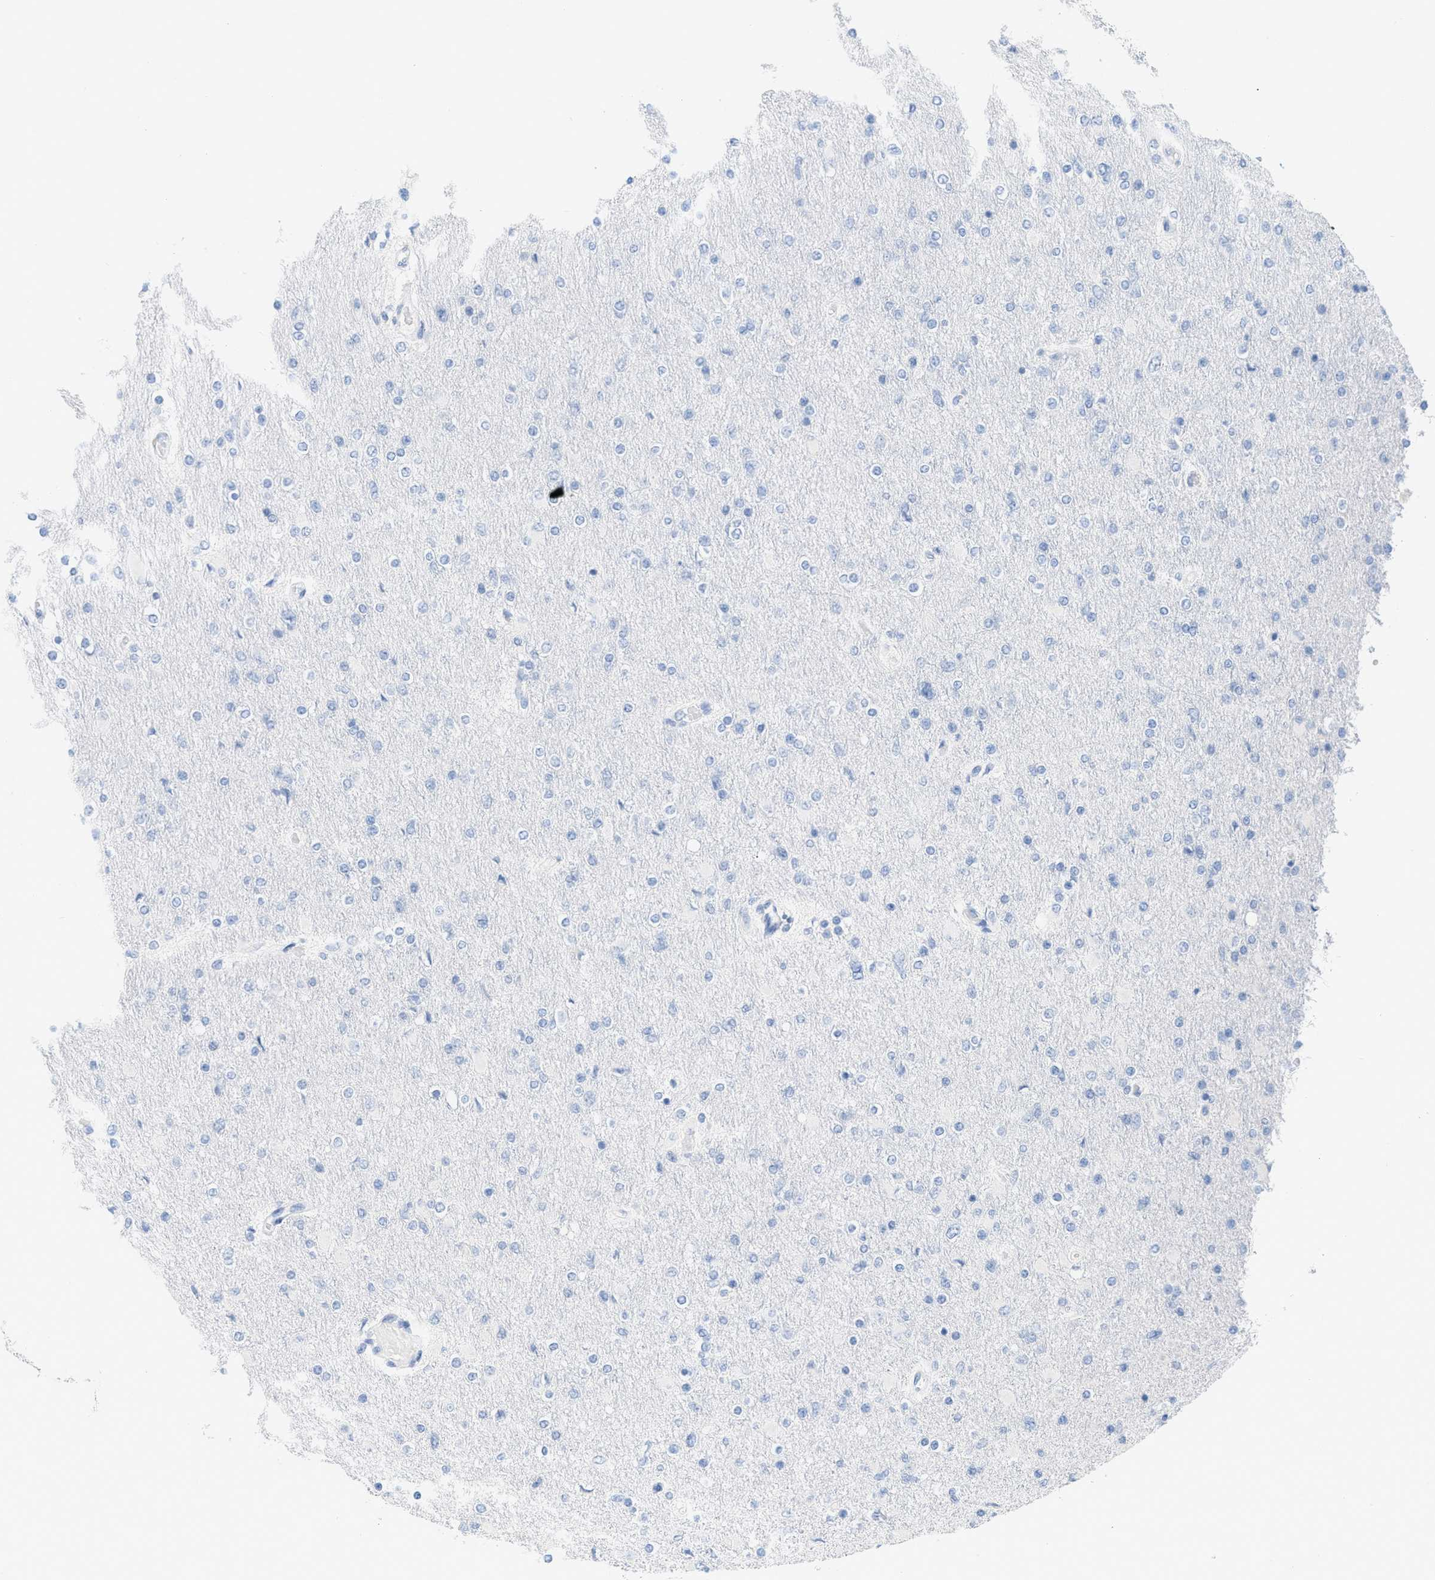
{"staining": {"intensity": "negative", "quantity": "none", "location": "none"}, "tissue": "glioma", "cell_type": "Tumor cells", "image_type": "cancer", "snomed": [{"axis": "morphology", "description": "Glioma, malignant, High grade"}, {"axis": "topography", "description": "Cerebral cortex"}], "caption": "There is no significant positivity in tumor cells of malignant glioma (high-grade). The staining was performed using DAB (3,3'-diaminobenzidine) to visualize the protein expression in brown, while the nuclei were stained in blue with hematoxylin (Magnification: 20x).", "gene": "PAPPA", "patient": {"sex": "female", "age": 36}}